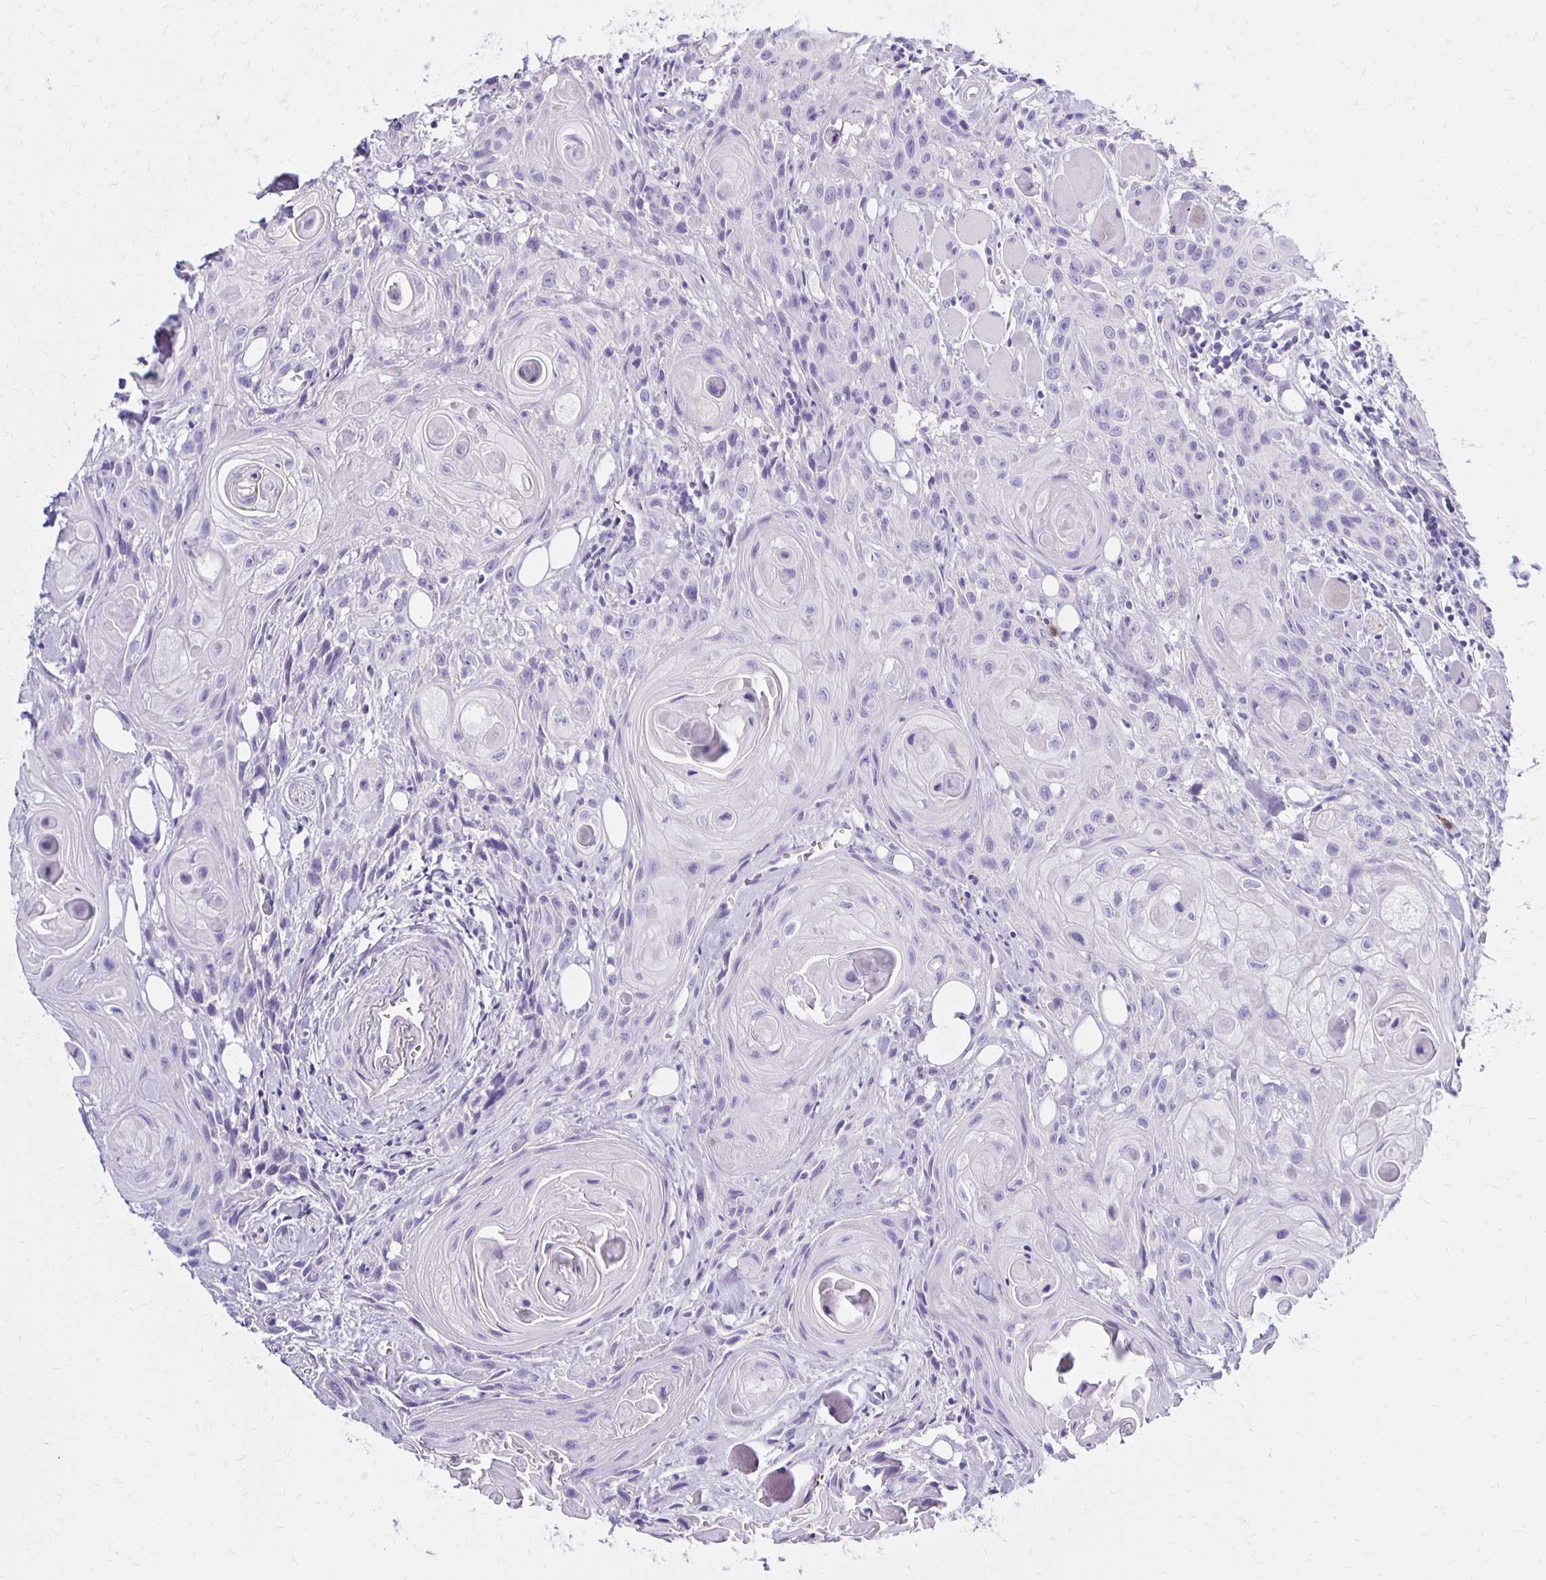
{"staining": {"intensity": "negative", "quantity": "none", "location": "none"}, "tissue": "head and neck cancer", "cell_type": "Tumor cells", "image_type": "cancer", "snomed": [{"axis": "morphology", "description": "Squamous cell carcinoma, NOS"}, {"axis": "topography", "description": "Oral tissue"}, {"axis": "topography", "description": "Head-Neck"}], "caption": "This is an IHC image of human squamous cell carcinoma (head and neck). There is no staining in tumor cells.", "gene": "FNTB", "patient": {"sex": "male", "age": 58}}